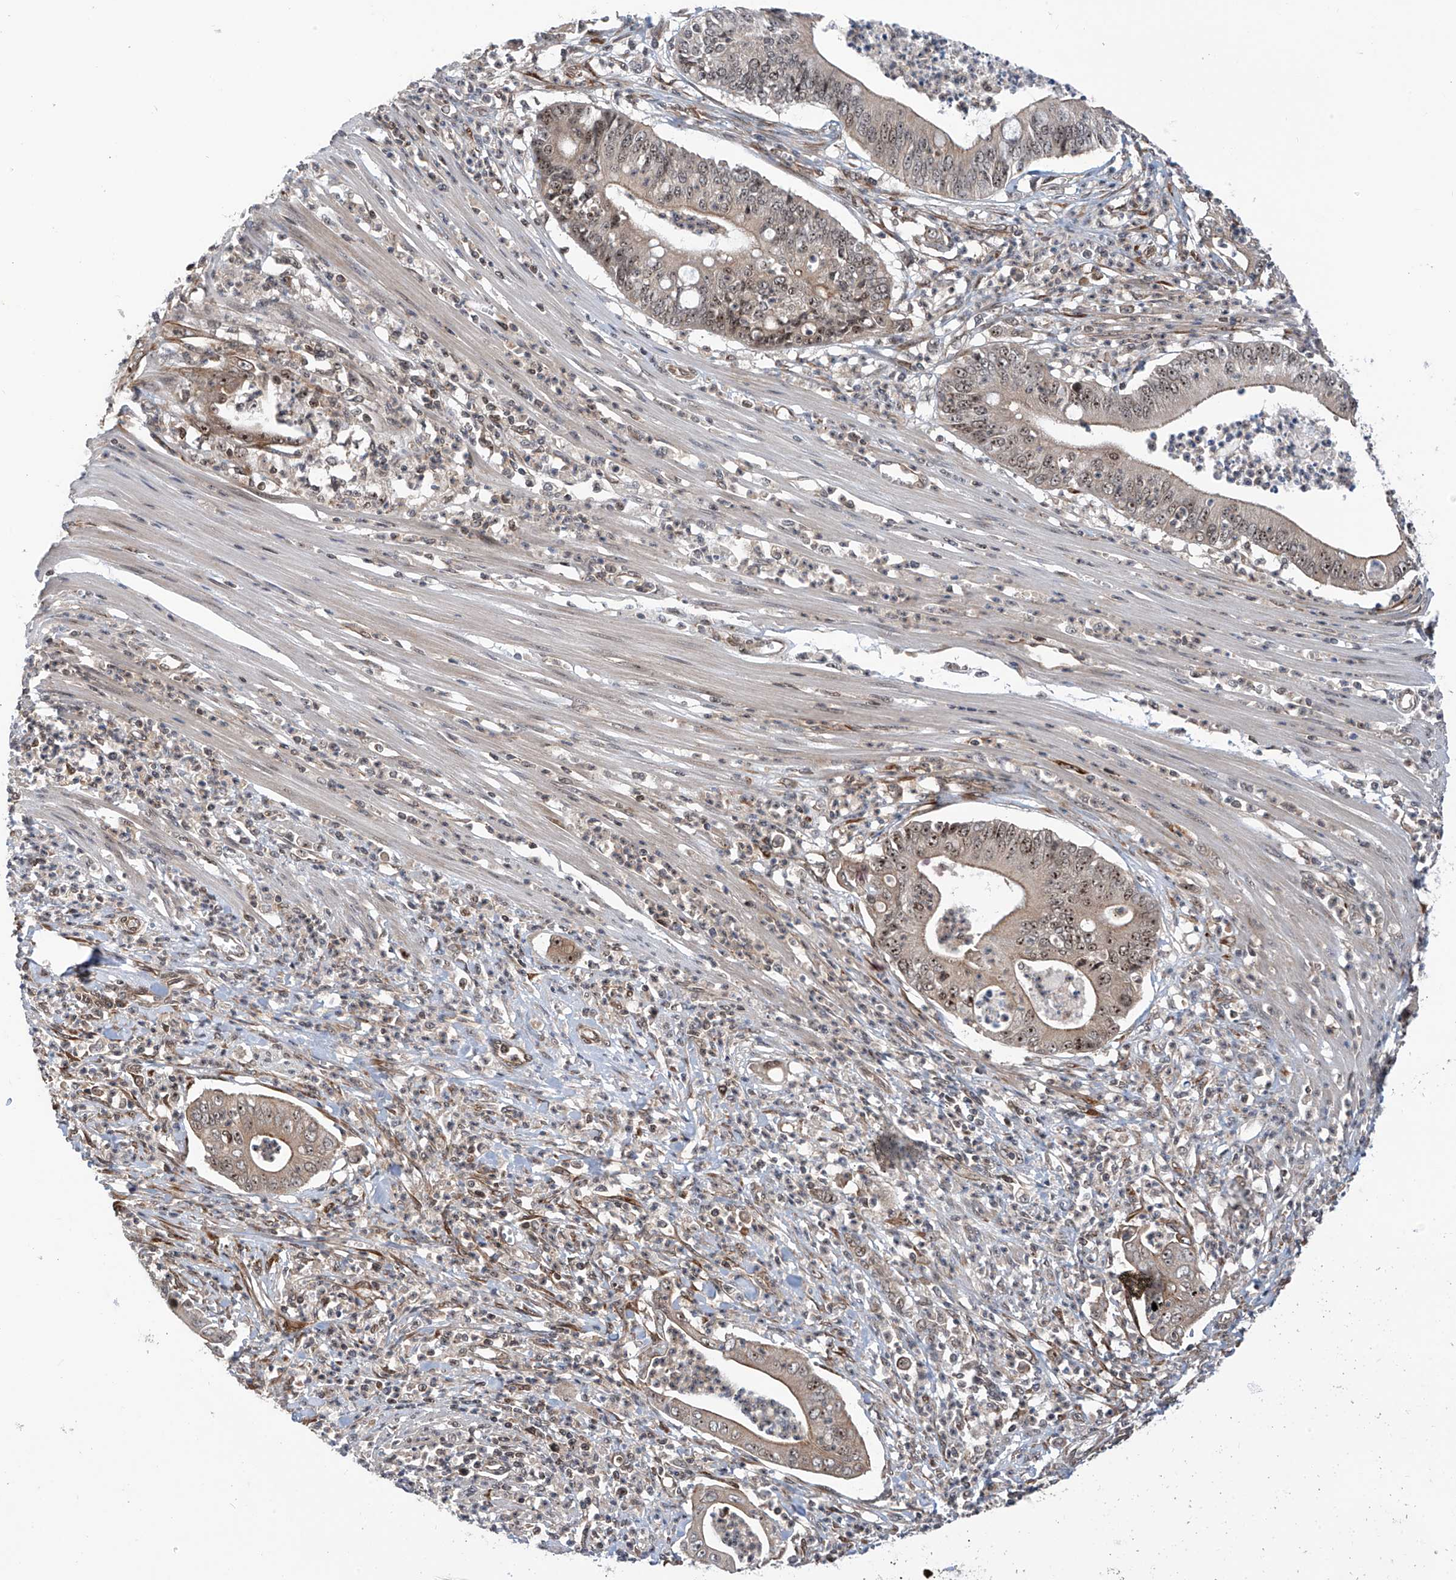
{"staining": {"intensity": "moderate", "quantity": "25%-75%", "location": "nuclear"}, "tissue": "pancreatic cancer", "cell_type": "Tumor cells", "image_type": "cancer", "snomed": [{"axis": "morphology", "description": "Adenocarcinoma, NOS"}, {"axis": "topography", "description": "Pancreas"}], "caption": "The histopathology image demonstrates a brown stain indicating the presence of a protein in the nuclear of tumor cells in pancreatic adenocarcinoma. The staining was performed using DAB to visualize the protein expression in brown, while the nuclei were stained in blue with hematoxylin (Magnification: 20x).", "gene": "C1orf131", "patient": {"sex": "male", "age": 69}}